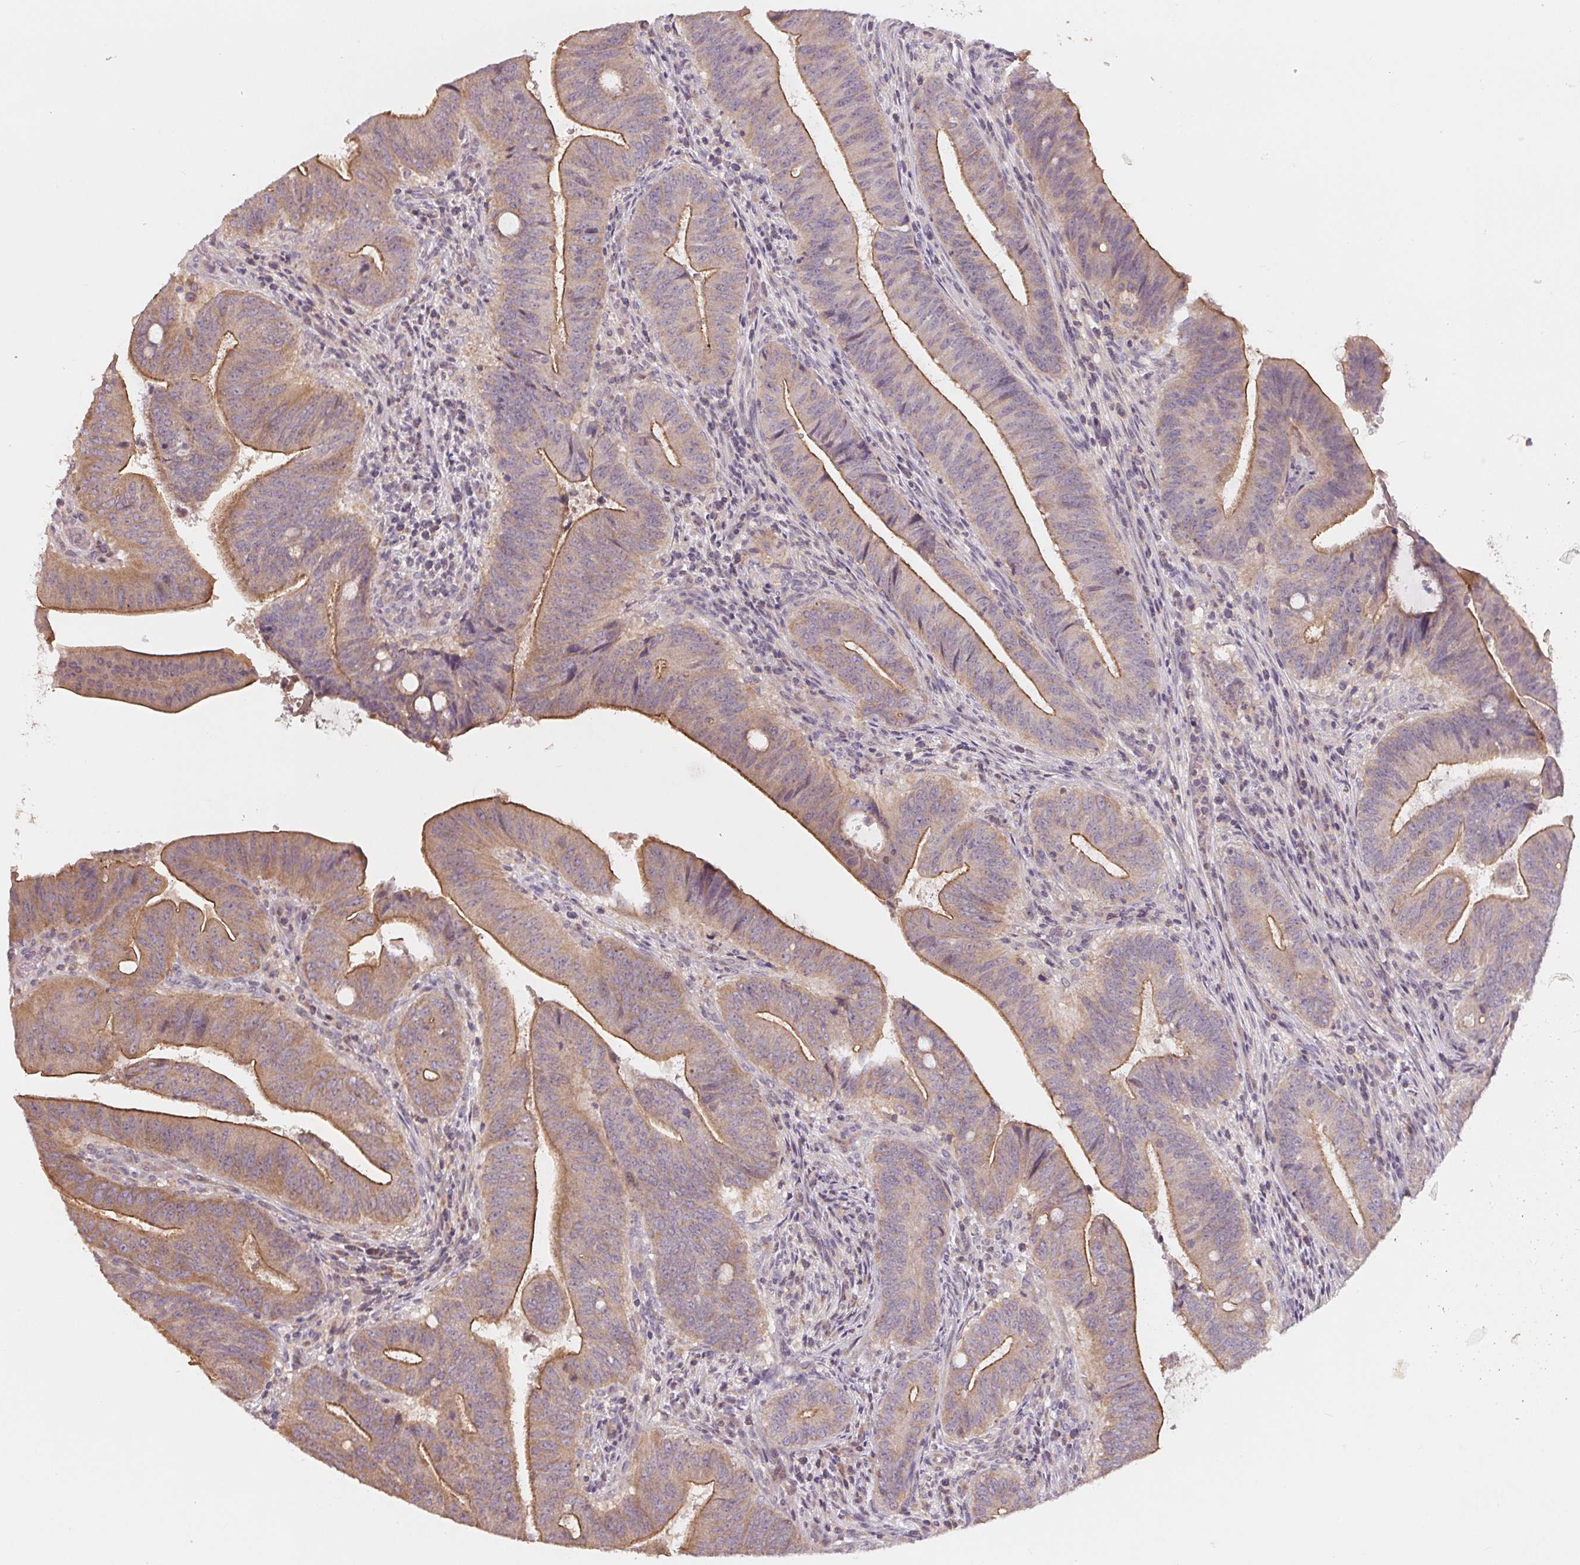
{"staining": {"intensity": "moderate", "quantity": "25%-75%", "location": "cytoplasmic/membranous"}, "tissue": "colorectal cancer", "cell_type": "Tumor cells", "image_type": "cancer", "snomed": [{"axis": "morphology", "description": "Adenocarcinoma, NOS"}, {"axis": "topography", "description": "Colon"}], "caption": "Brown immunohistochemical staining in colorectal adenocarcinoma shows moderate cytoplasmic/membranous expression in about 25%-75% of tumor cells. The staining was performed using DAB (3,3'-diaminobenzidine) to visualize the protein expression in brown, while the nuclei were stained in blue with hematoxylin (Magnification: 20x).", "gene": "AQP8", "patient": {"sex": "female", "age": 43}}